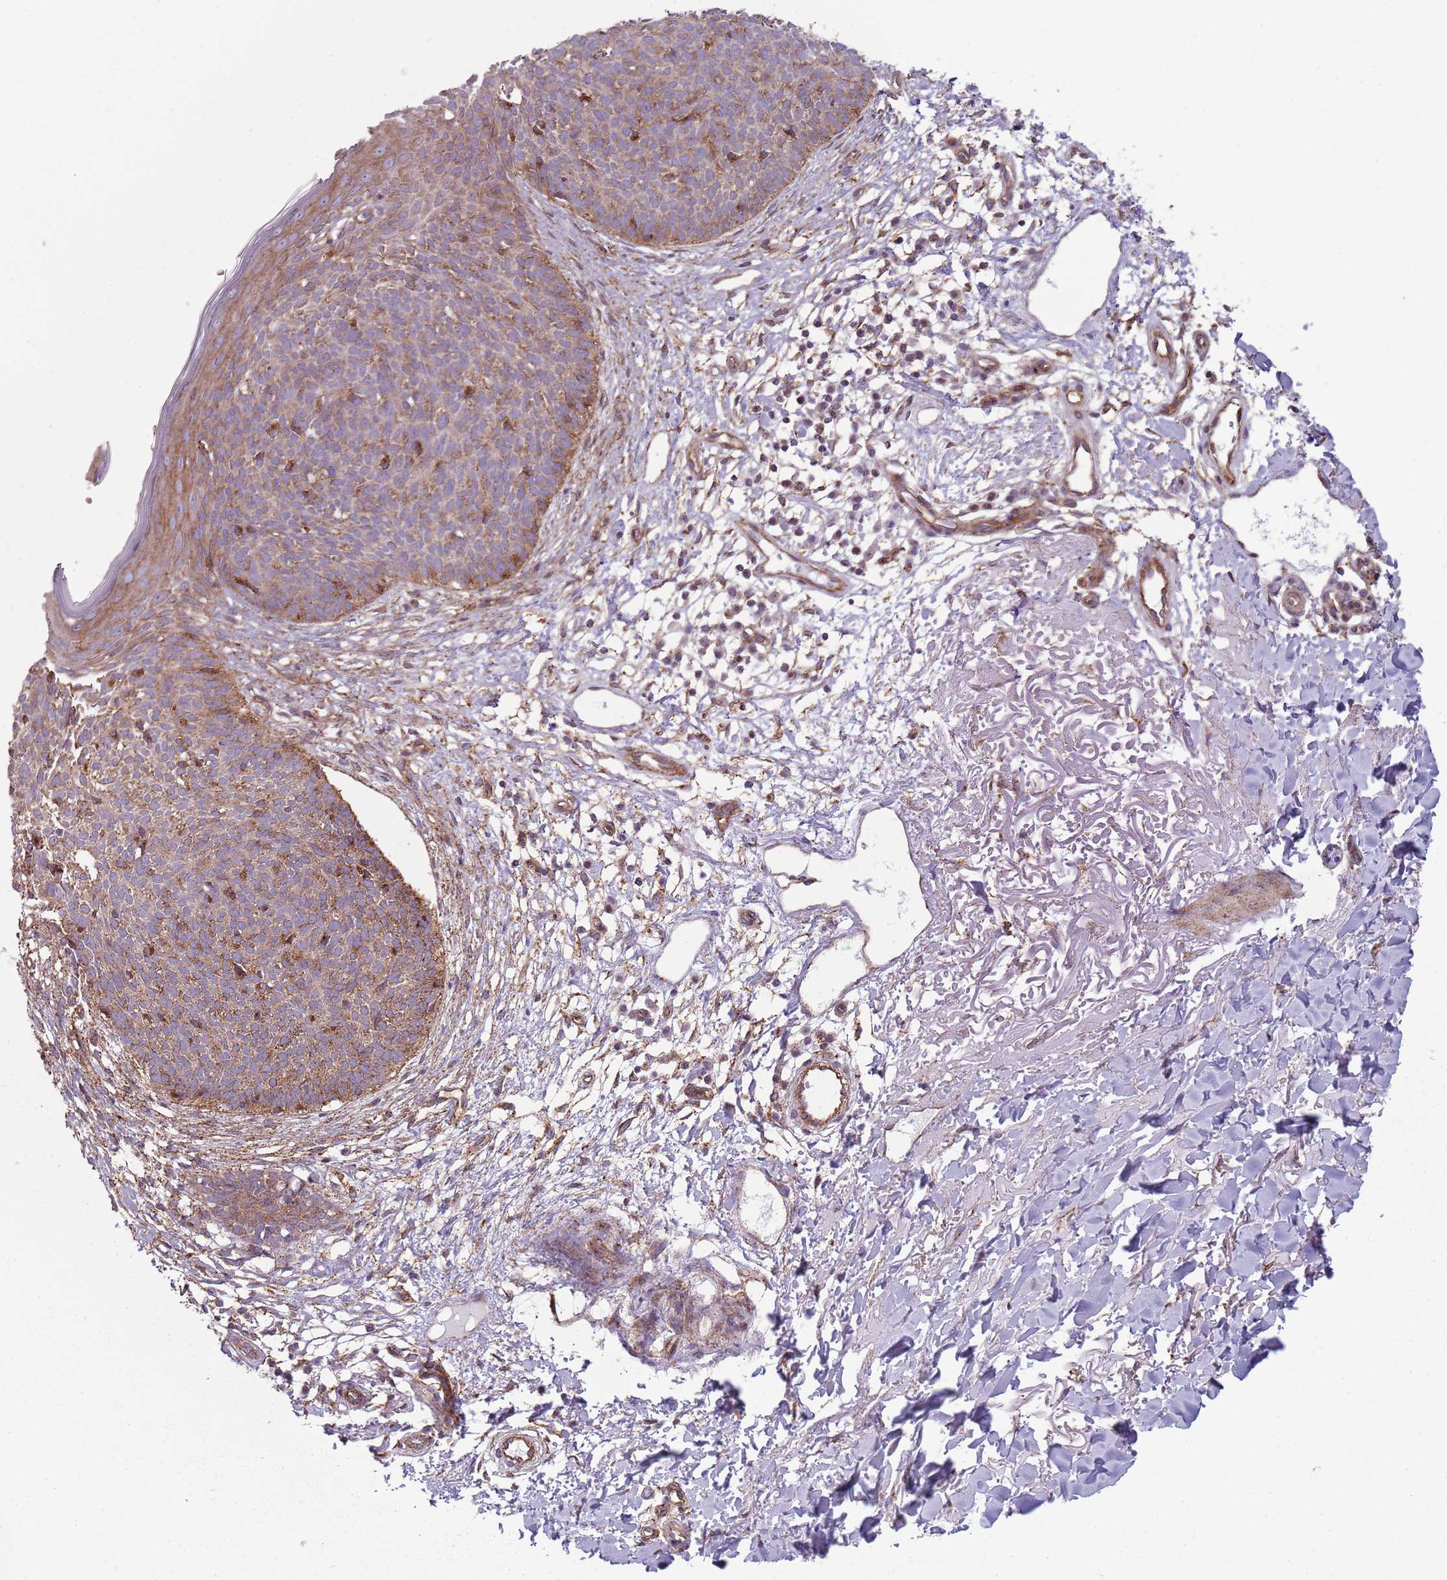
{"staining": {"intensity": "weak", "quantity": "25%-75%", "location": "cytoplasmic/membranous"}, "tissue": "skin cancer", "cell_type": "Tumor cells", "image_type": "cancer", "snomed": [{"axis": "morphology", "description": "Basal cell carcinoma"}, {"axis": "topography", "description": "Skin"}], "caption": "Human skin basal cell carcinoma stained for a protein (brown) reveals weak cytoplasmic/membranous positive staining in approximately 25%-75% of tumor cells.", "gene": "SNX1", "patient": {"sex": "male", "age": 84}}